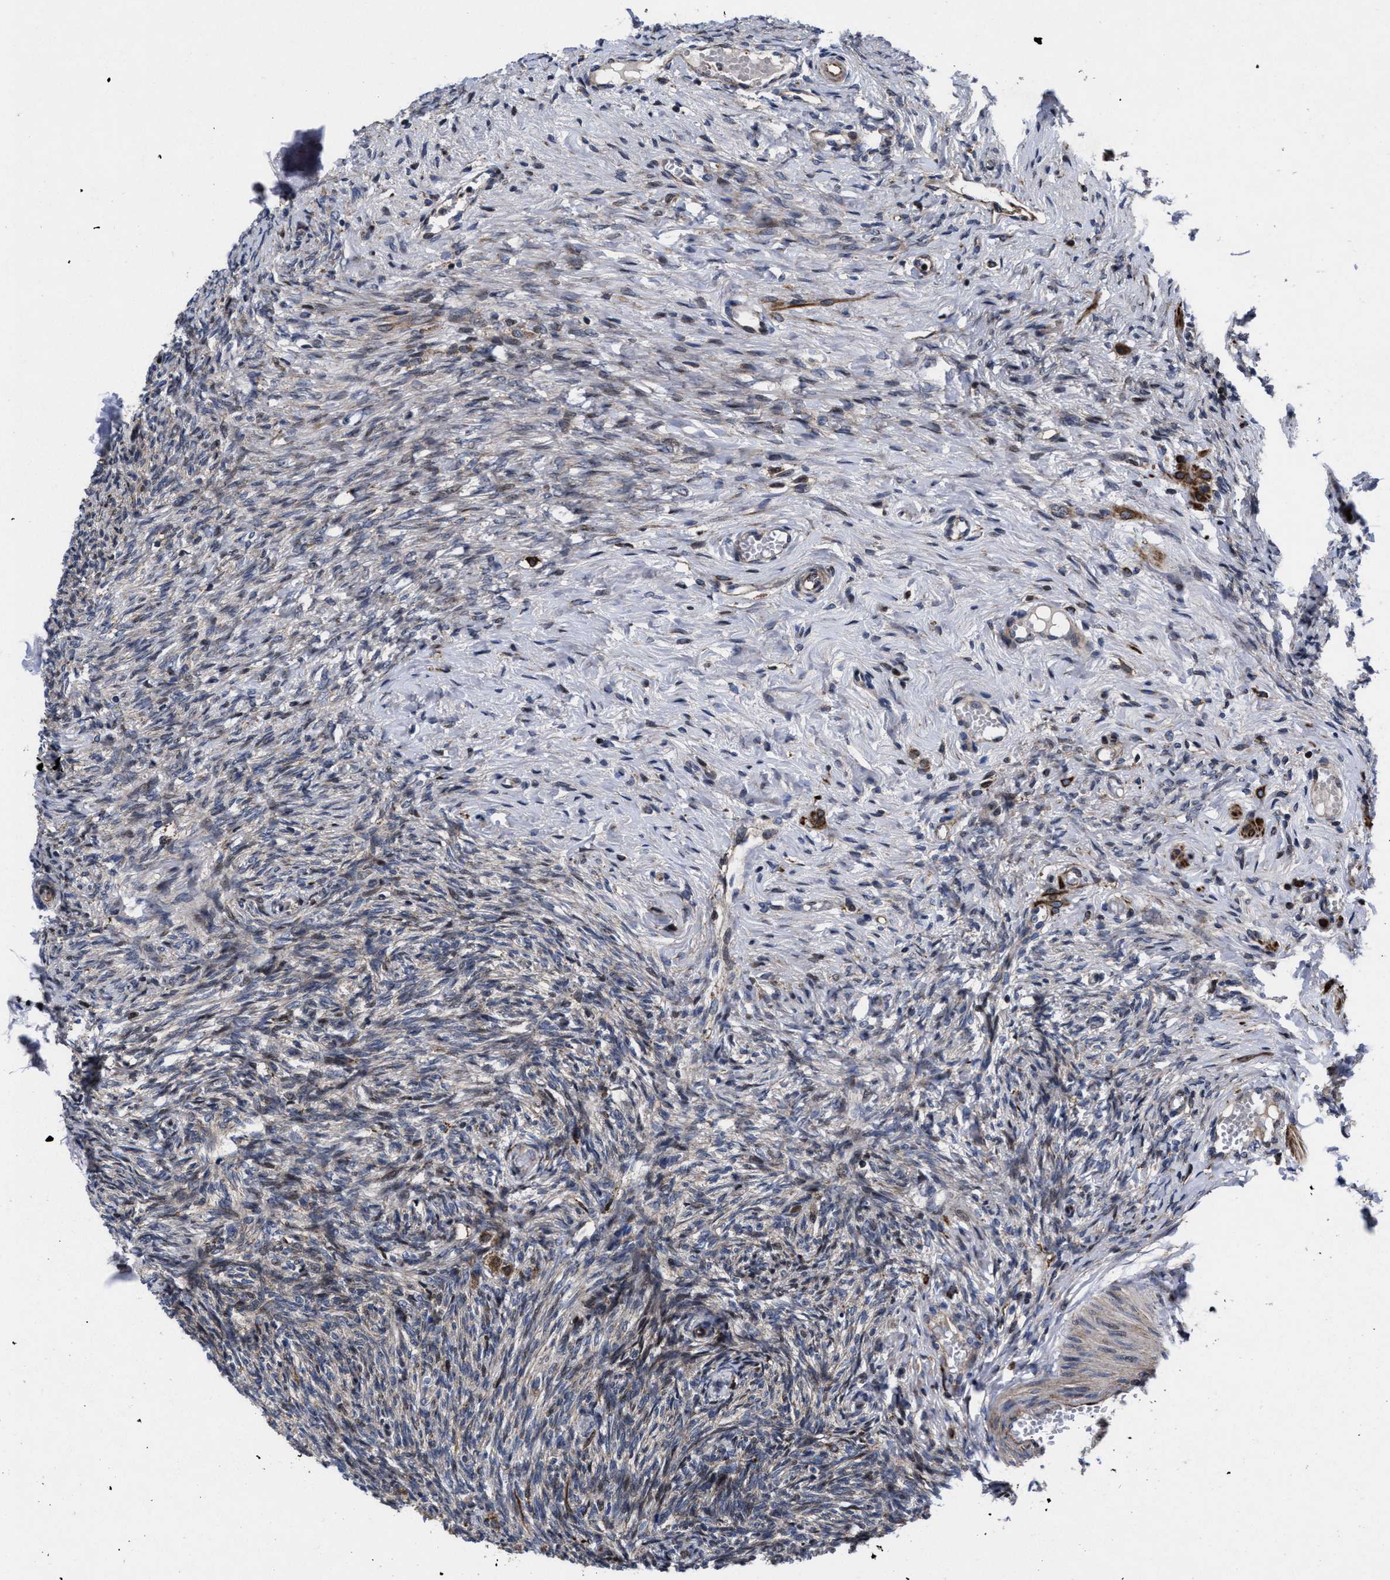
{"staining": {"intensity": "moderate", "quantity": ">75%", "location": "cytoplasmic/membranous"}, "tissue": "ovary", "cell_type": "Follicle cells", "image_type": "normal", "snomed": [{"axis": "morphology", "description": "Normal tissue, NOS"}, {"axis": "topography", "description": "Ovary"}], "caption": "Immunohistochemical staining of benign ovary shows medium levels of moderate cytoplasmic/membranous positivity in approximately >75% of follicle cells. Nuclei are stained in blue.", "gene": "MRPL50", "patient": {"sex": "female", "age": 41}}